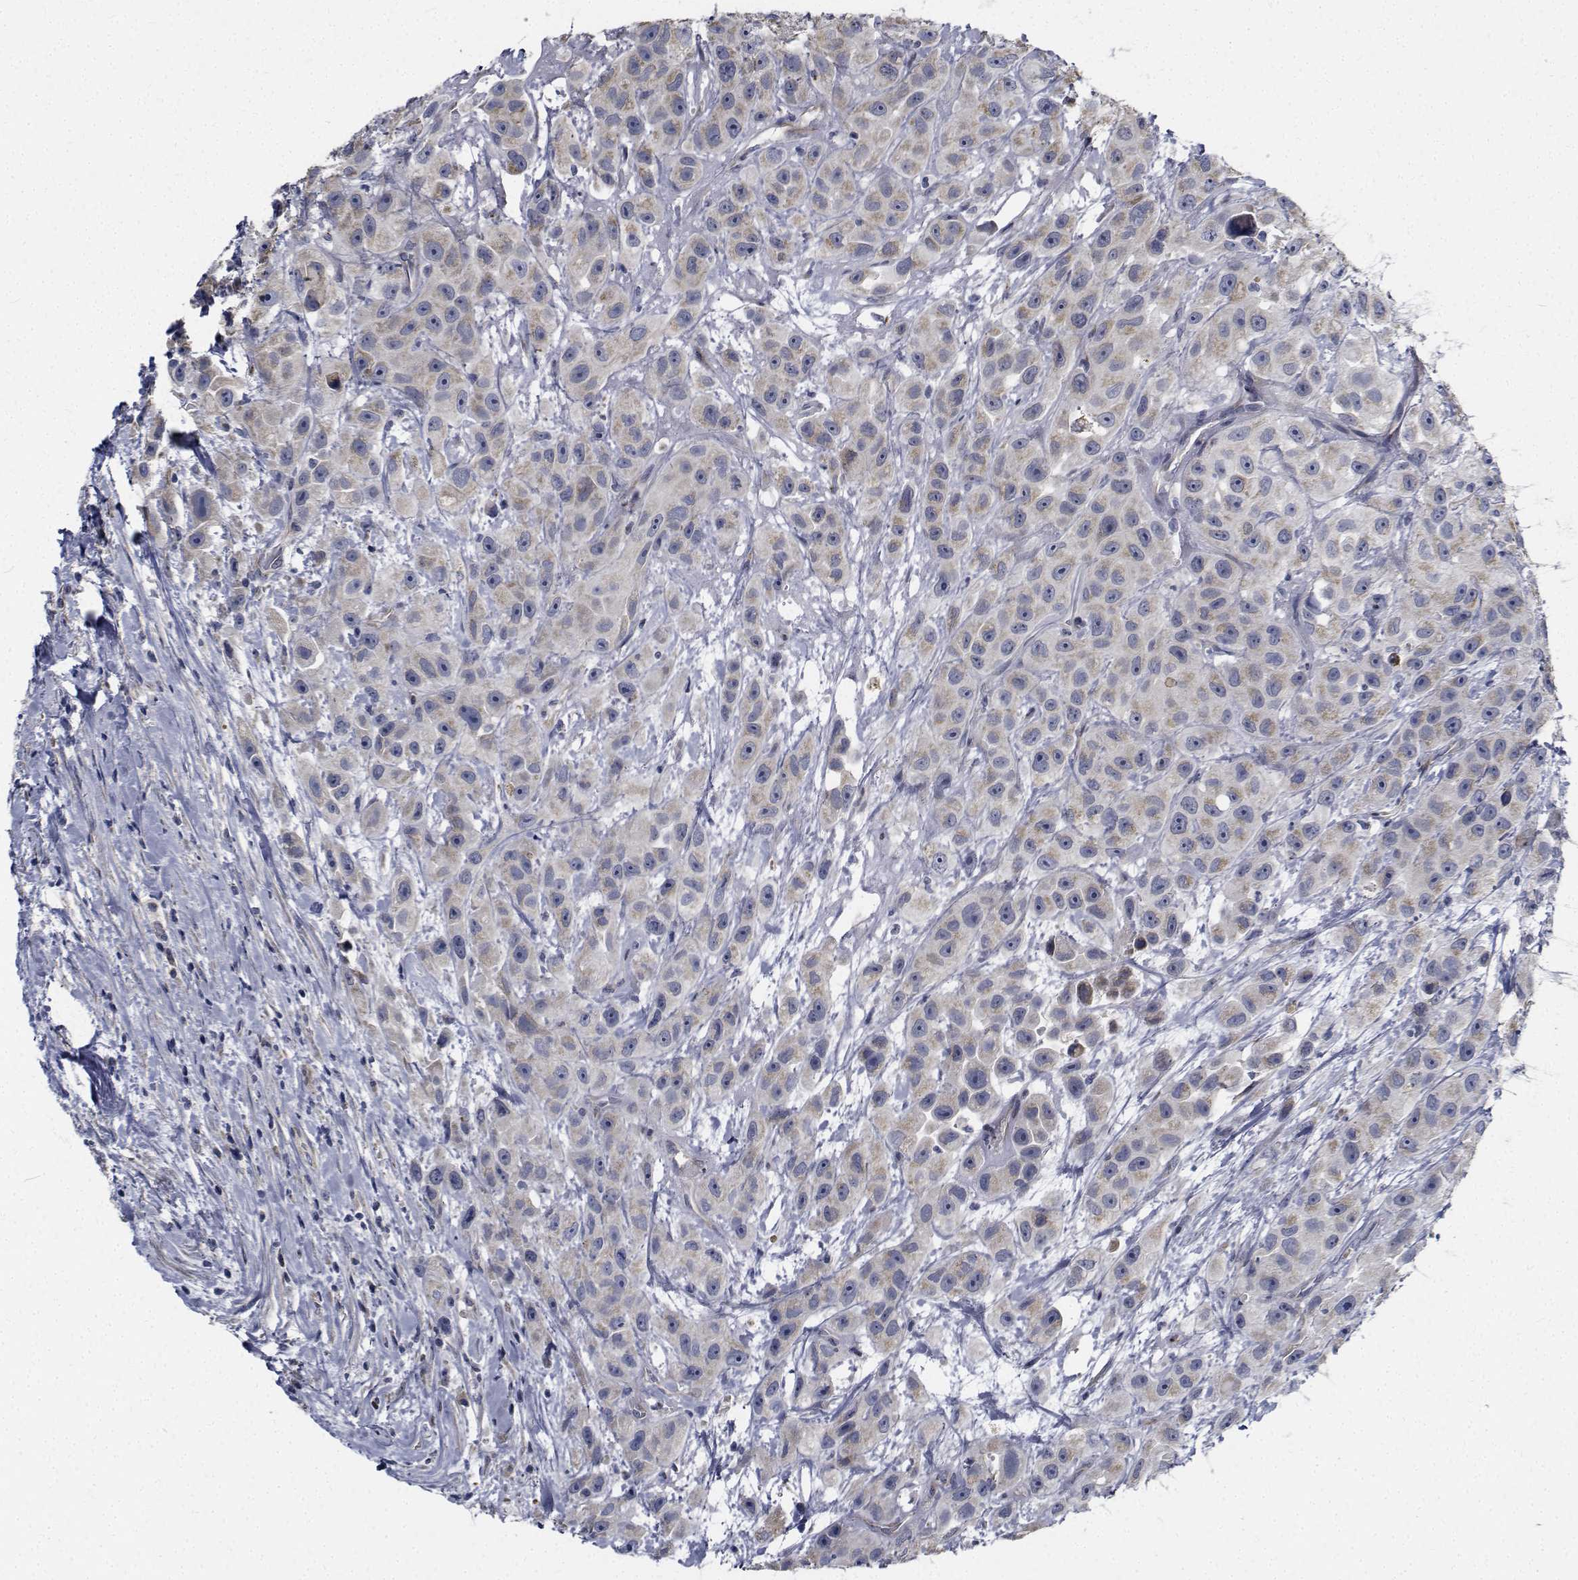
{"staining": {"intensity": "weak", "quantity": "<25%", "location": "cytoplasmic/membranous"}, "tissue": "urothelial cancer", "cell_type": "Tumor cells", "image_type": "cancer", "snomed": [{"axis": "morphology", "description": "Urothelial carcinoma, High grade"}, {"axis": "topography", "description": "Urinary bladder"}], "caption": "This is an immunohistochemistry image of urothelial cancer. There is no positivity in tumor cells.", "gene": "TTBK1", "patient": {"sex": "male", "age": 79}}